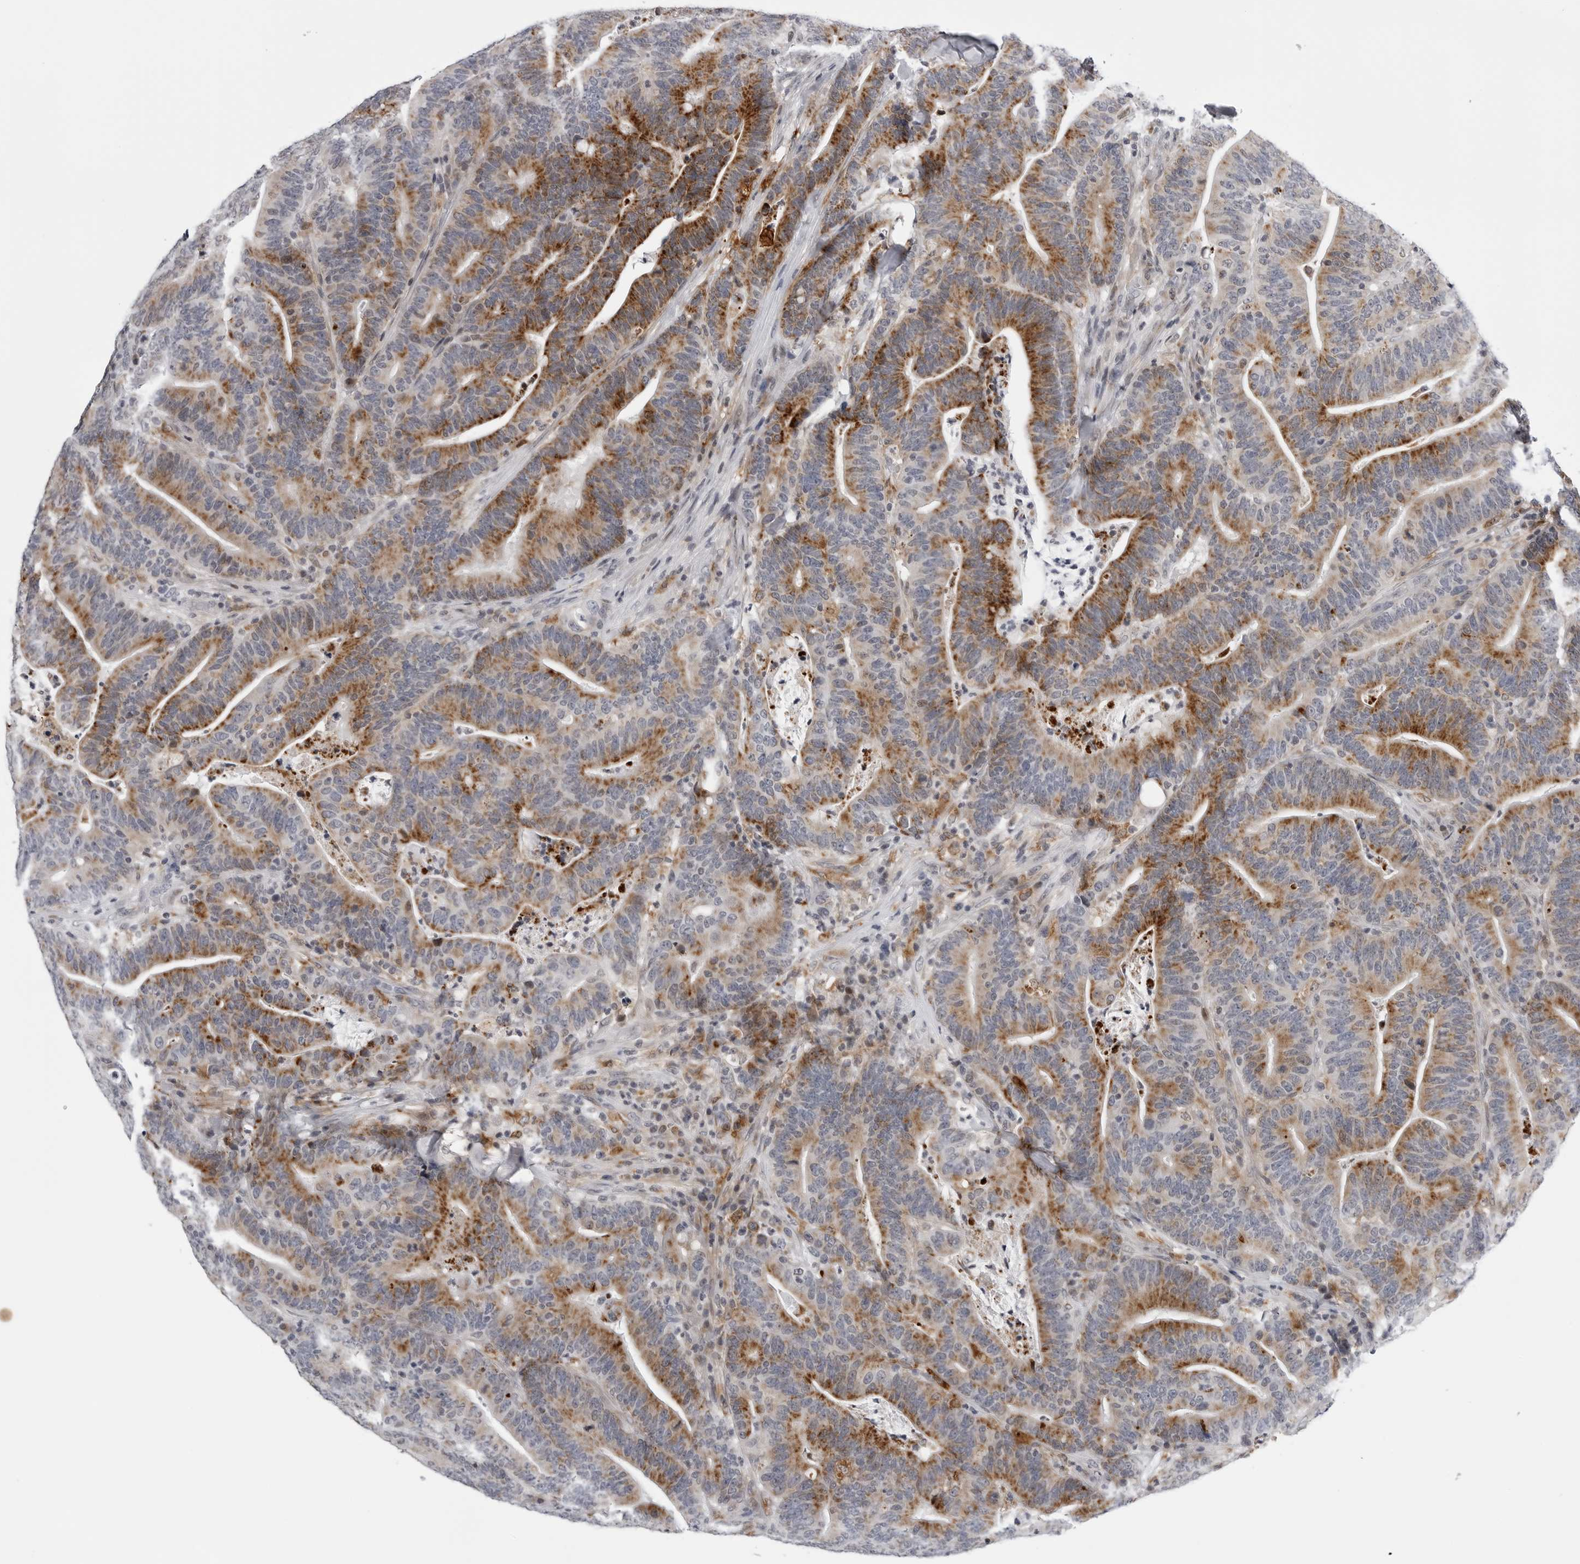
{"staining": {"intensity": "strong", "quantity": ">75%", "location": "cytoplasmic/membranous"}, "tissue": "colorectal cancer", "cell_type": "Tumor cells", "image_type": "cancer", "snomed": [{"axis": "morphology", "description": "Adenocarcinoma, NOS"}, {"axis": "topography", "description": "Colon"}], "caption": "Immunohistochemical staining of colorectal adenocarcinoma exhibits high levels of strong cytoplasmic/membranous positivity in about >75% of tumor cells. (IHC, brightfield microscopy, high magnification).", "gene": "CDK20", "patient": {"sex": "female", "age": 66}}